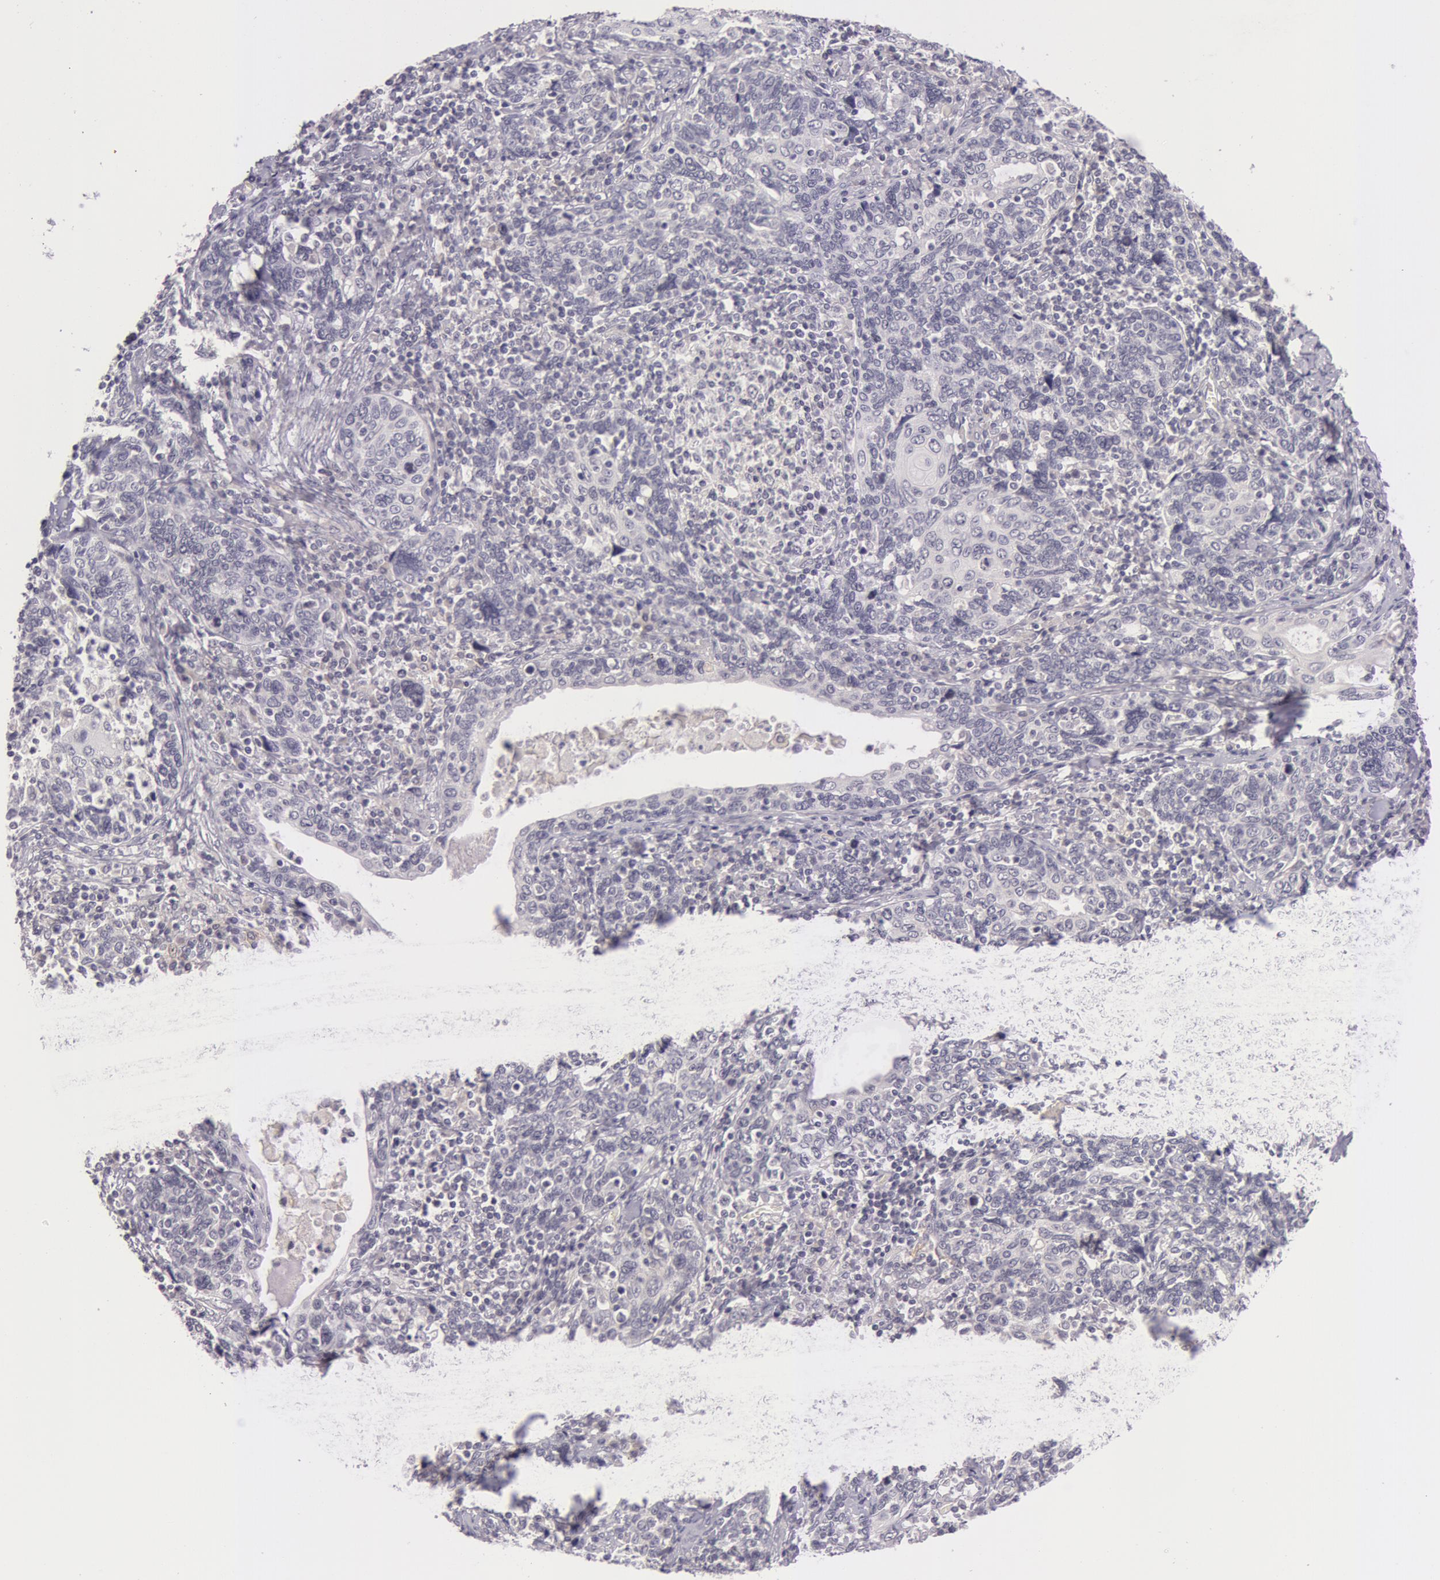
{"staining": {"intensity": "negative", "quantity": "none", "location": "none"}, "tissue": "cervical cancer", "cell_type": "Tumor cells", "image_type": "cancer", "snomed": [{"axis": "morphology", "description": "Squamous cell carcinoma, NOS"}, {"axis": "topography", "description": "Cervix"}], "caption": "High power microscopy image of an immunohistochemistry (IHC) photomicrograph of cervical squamous cell carcinoma, revealing no significant positivity in tumor cells. (Stains: DAB IHC with hematoxylin counter stain, Microscopy: brightfield microscopy at high magnification).", "gene": "RBMY1F", "patient": {"sex": "female", "age": 41}}